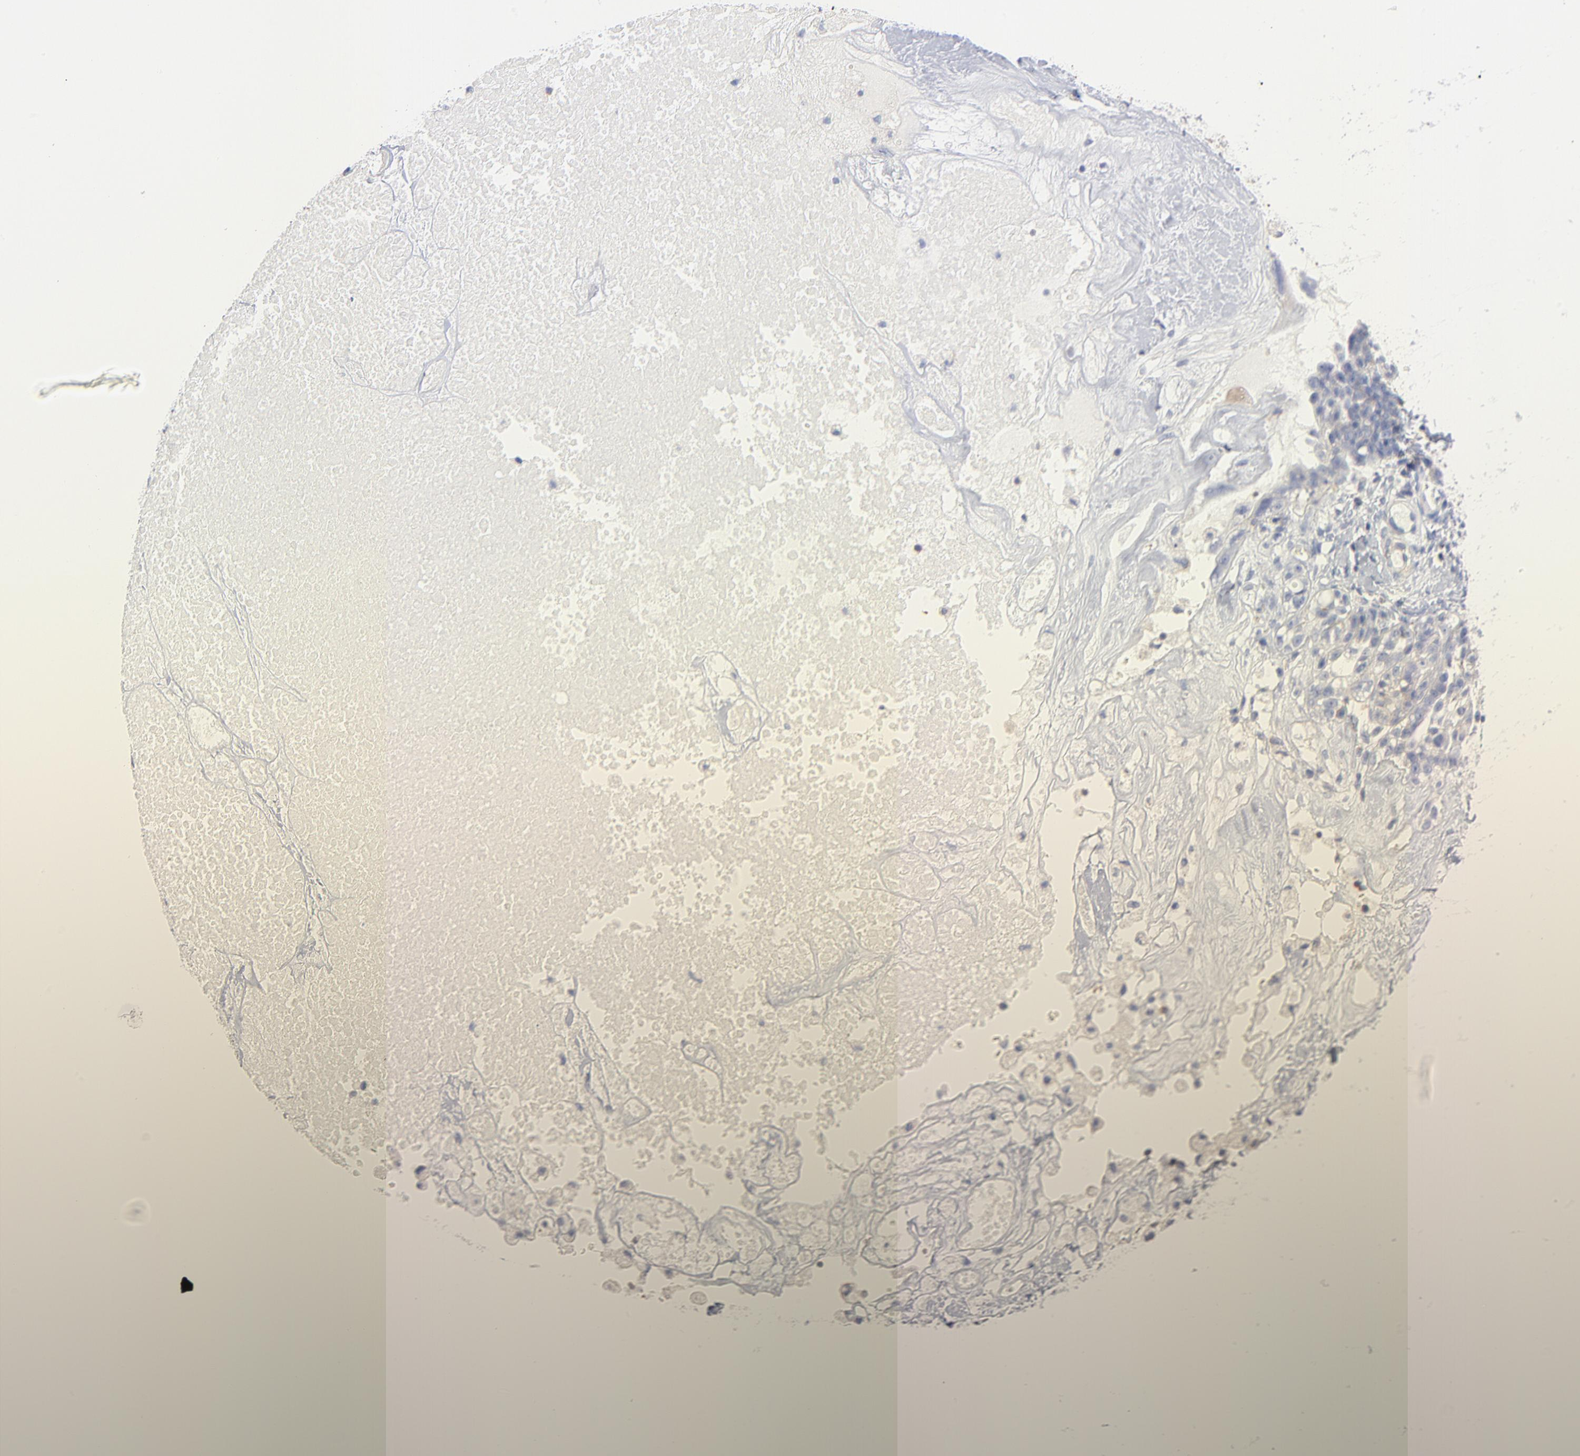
{"staining": {"intensity": "negative", "quantity": "none", "location": "none"}, "tissue": "ovarian cancer", "cell_type": "Tumor cells", "image_type": "cancer", "snomed": [{"axis": "morphology", "description": "Cystadenocarcinoma, serous, NOS"}, {"axis": "topography", "description": "Ovary"}], "caption": "There is no significant positivity in tumor cells of ovarian cancer (serous cystadenocarcinoma).", "gene": "SEPTIN6", "patient": {"sex": "female", "age": 66}}